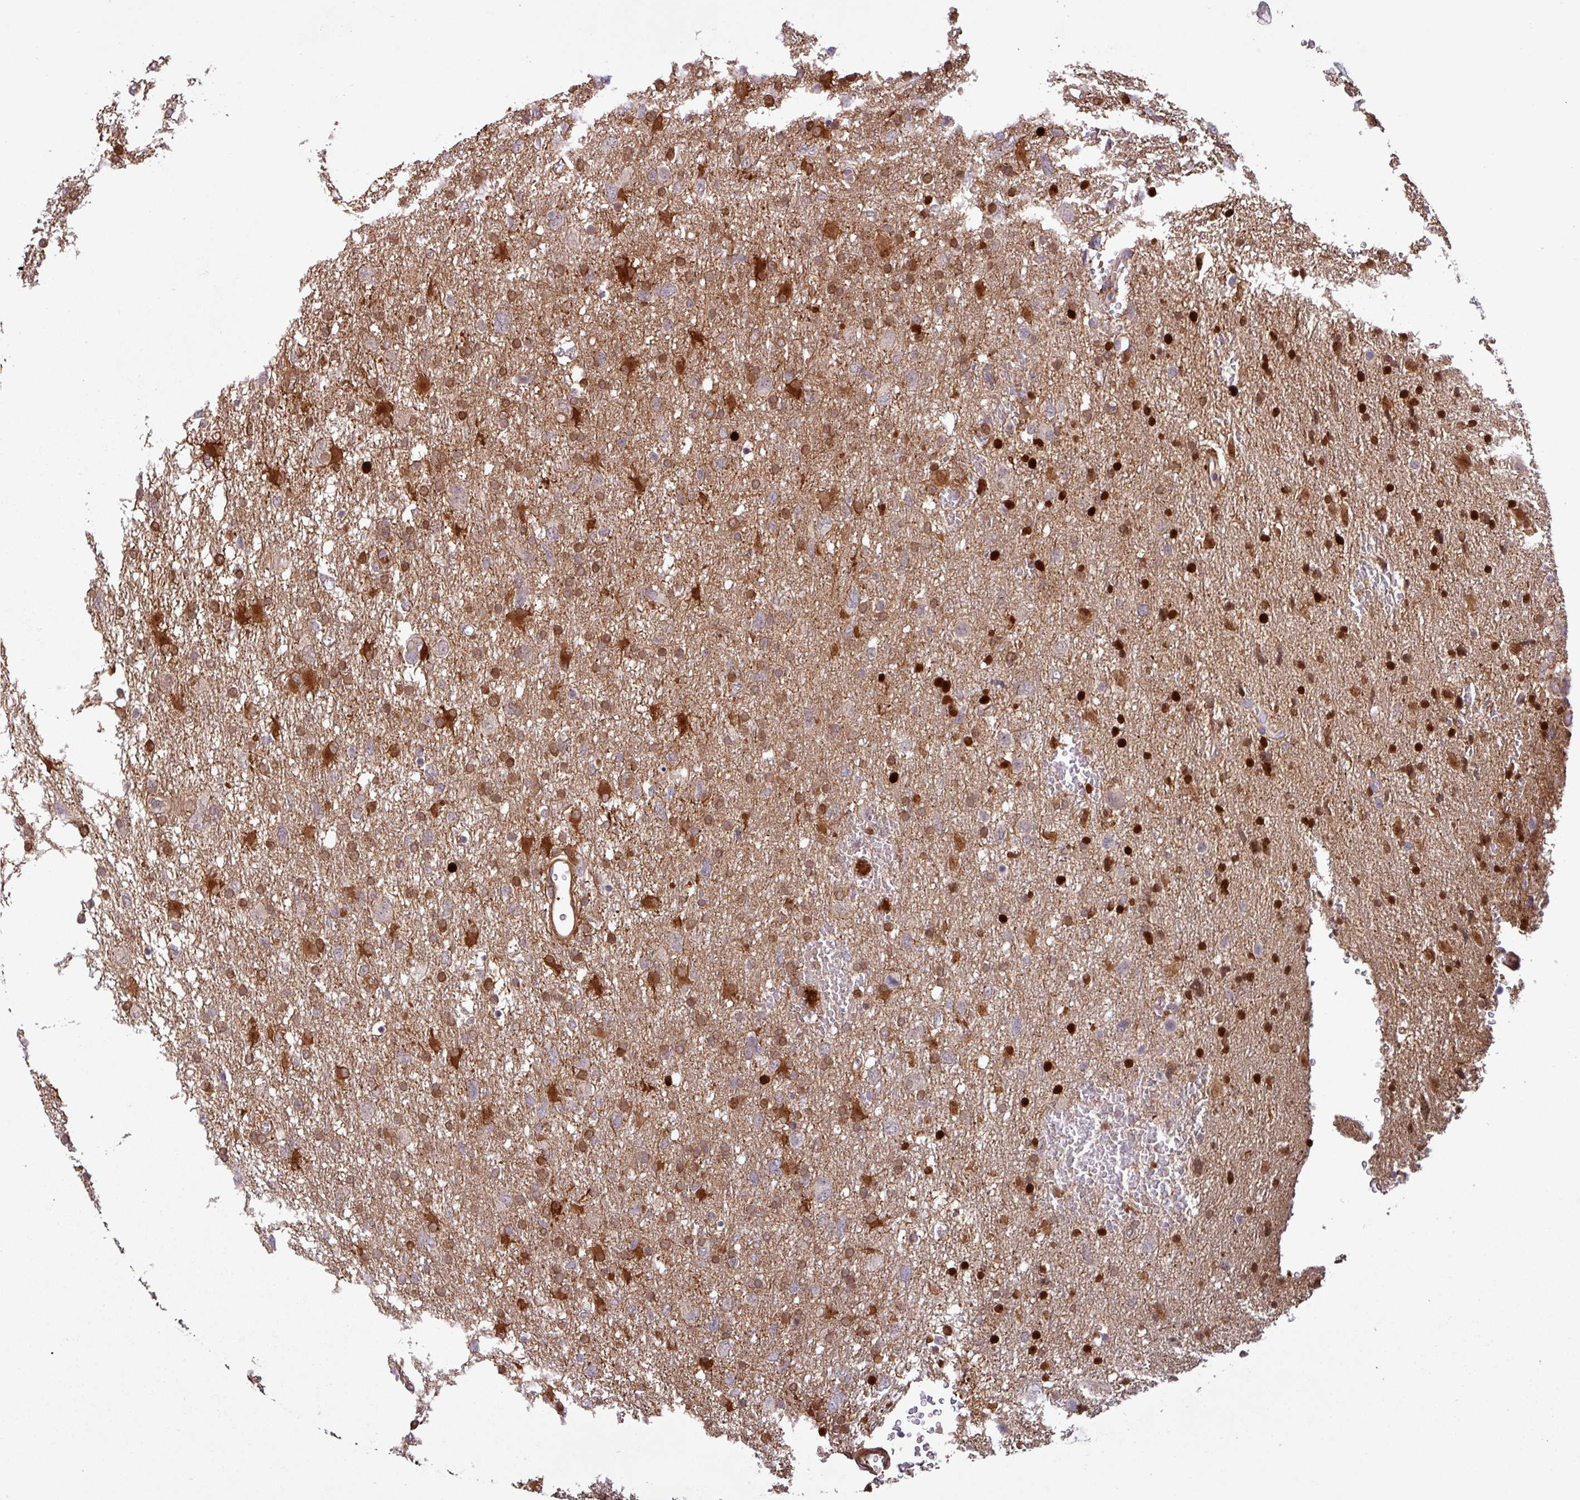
{"staining": {"intensity": "strong", "quantity": "25%-75%", "location": "cytoplasmic/membranous"}, "tissue": "glioma", "cell_type": "Tumor cells", "image_type": "cancer", "snomed": [{"axis": "morphology", "description": "Glioma, malignant, High grade"}, {"axis": "topography", "description": "Brain"}], "caption": "A micrograph of malignant glioma (high-grade) stained for a protein exhibits strong cytoplasmic/membranous brown staining in tumor cells.", "gene": "PCED1A", "patient": {"sex": "male", "age": 61}}